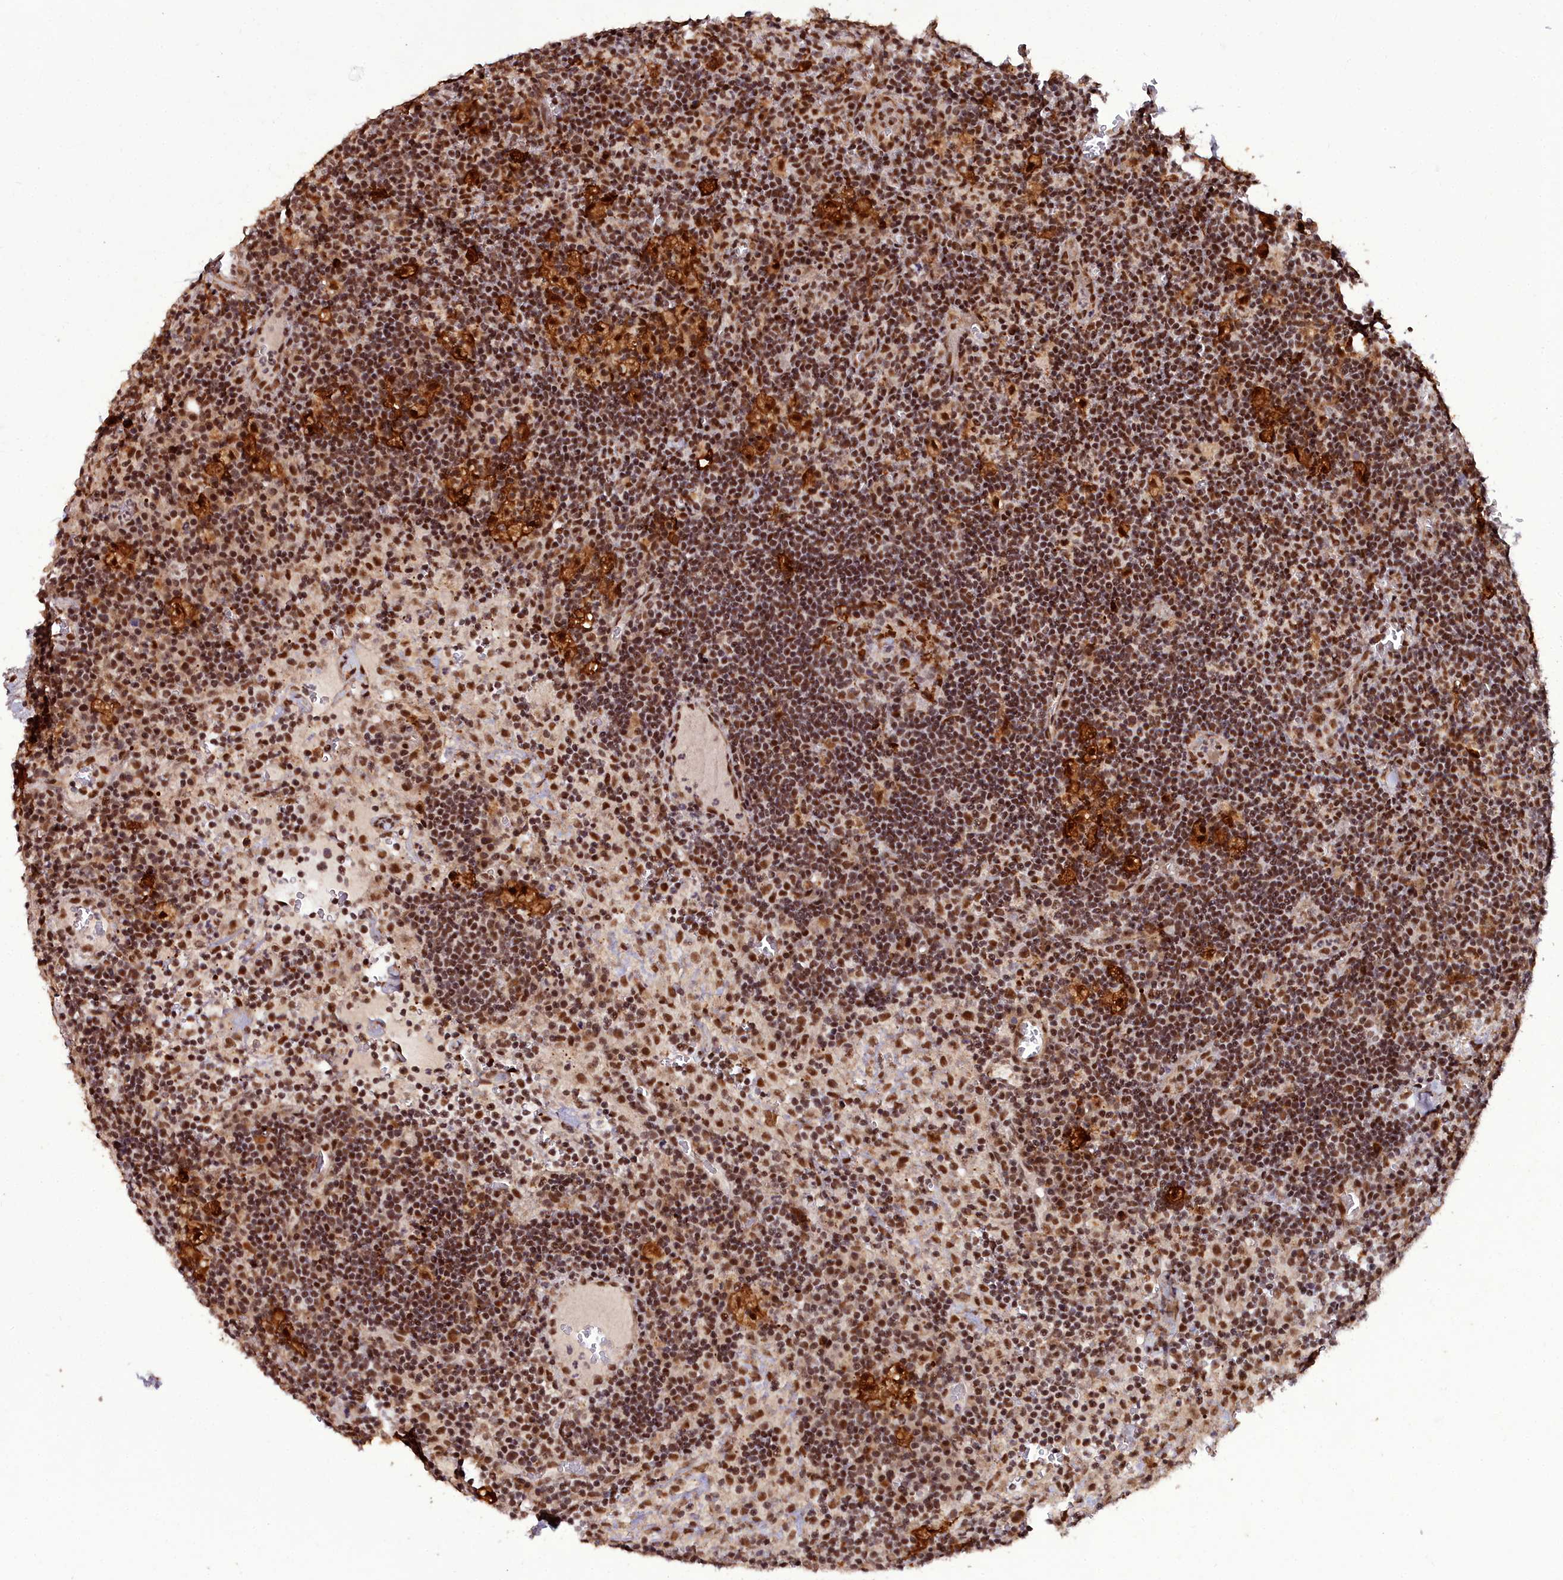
{"staining": {"intensity": "strong", "quantity": ">75%", "location": "nuclear"}, "tissue": "lymph node", "cell_type": "Non-germinal center cells", "image_type": "normal", "snomed": [{"axis": "morphology", "description": "Normal tissue, NOS"}, {"axis": "topography", "description": "Lymph node"}], "caption": "Immunohistochemistry staining of normal lymph node, which shows high levels of strong nuclear expression in approximately >75% of non-germinal center cells indicating strong nuclear protein positivity. The staining was performed using DAB (brown) for protein detection and nuclei were counterstained in hematoxylin (blue).", "gene": "CXXC1", "patient": {"sex": "male", "age": 58}}